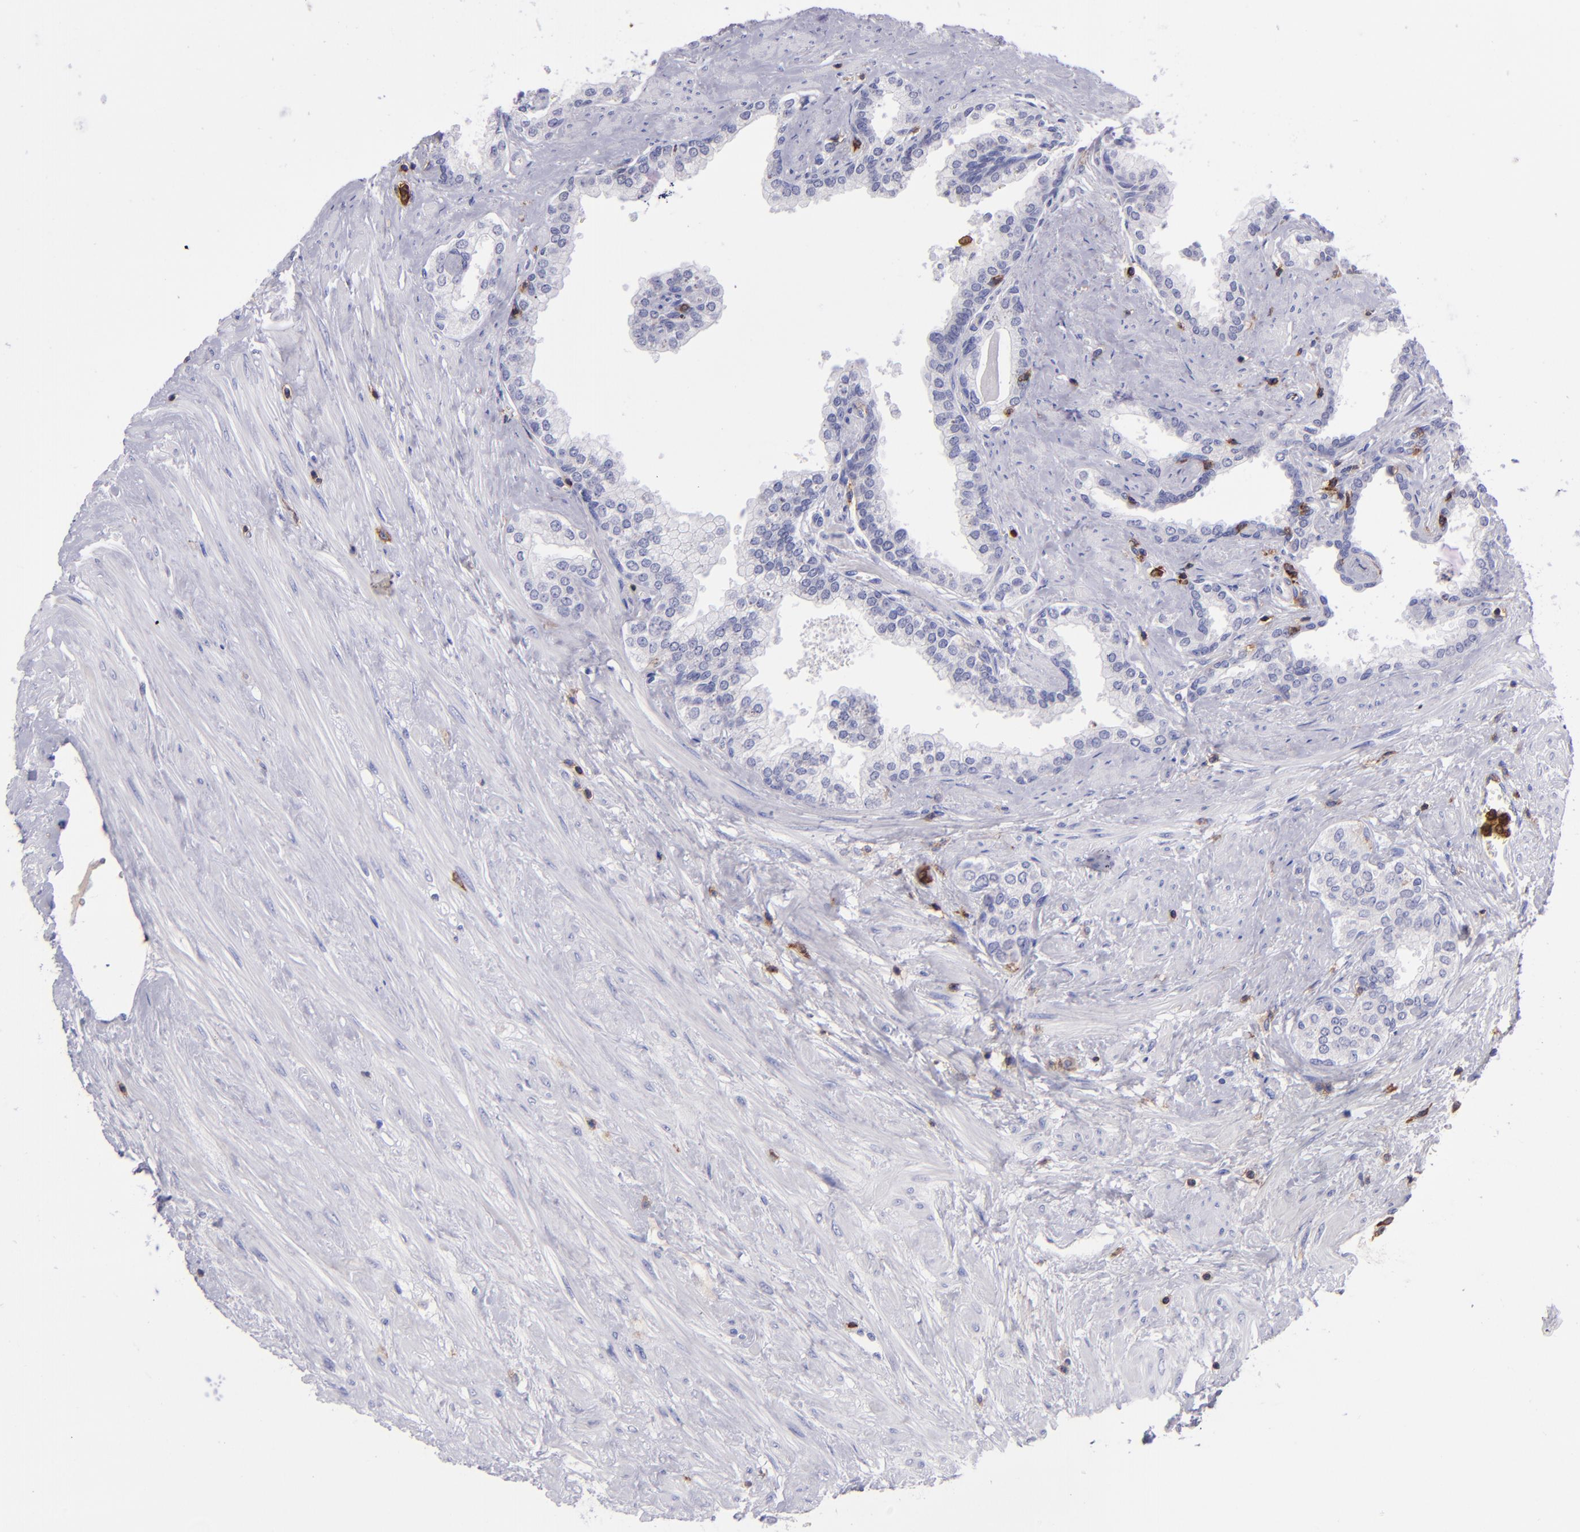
{"staining": {"intensity": "negative", "quantity": "none", "location": "none"}, "tissue": "prostate", "cell_type": "Glandular cells", "image_type": "normal", "snomed": [{"axis": "morphology", "description": "Normal tissue, NOS"}, {"axis": "topography", "description": "Prostate"}], "caption": "This is an immunohistochemistry (IHC) image of normal prostate. There is no staining in glandular cells.", "gene": "ICAM3", "patient": {"sex": "male", "age": 60}}